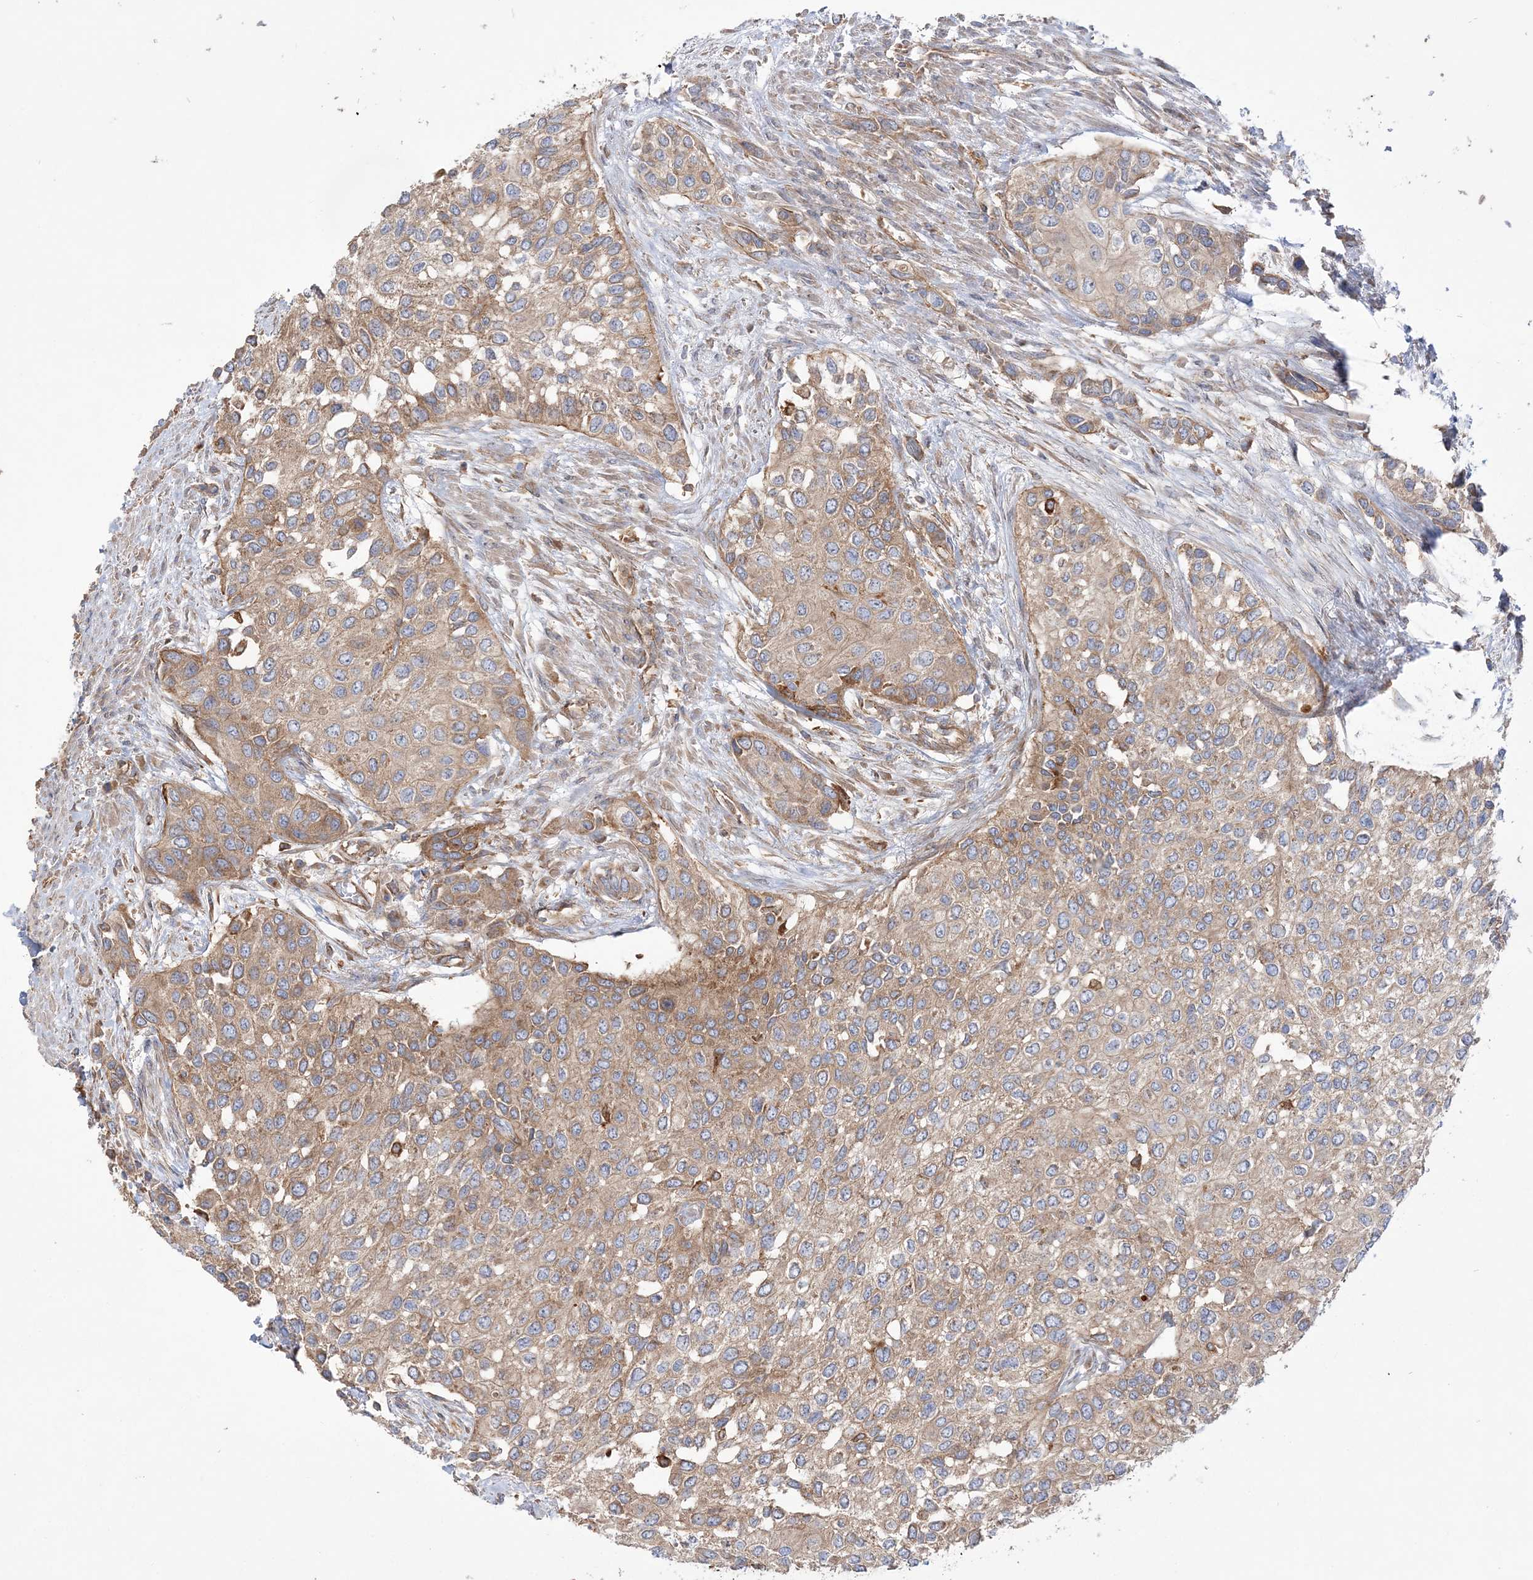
{"staining": {"intensity": "weak", "quantity": ">75%", "location": "cytoplasmic/membranous"}, "tissue": "urothelial cancer", "cell_type": "Tumor cells", "image_type": "cancer", "snomed": [{"axis": "morphology", "description": "Normal tissue, NOS"}, {"axis": "morphology", "description": "Urothelial carcinoma, High grade"}, {"axis": "topography", "description": "Vascular tissue"}, {"axis": "topography", "description": "Urinary bladder"}], "caption": "Immunohistochemical staining of urothelial cancer demonstrates low levels of weak cytoplasmic/membranous protein expression in approximately >75% of tumor cells.", "gene": "TBC1D5", "patient": {"sex": "female", "age": 56}}